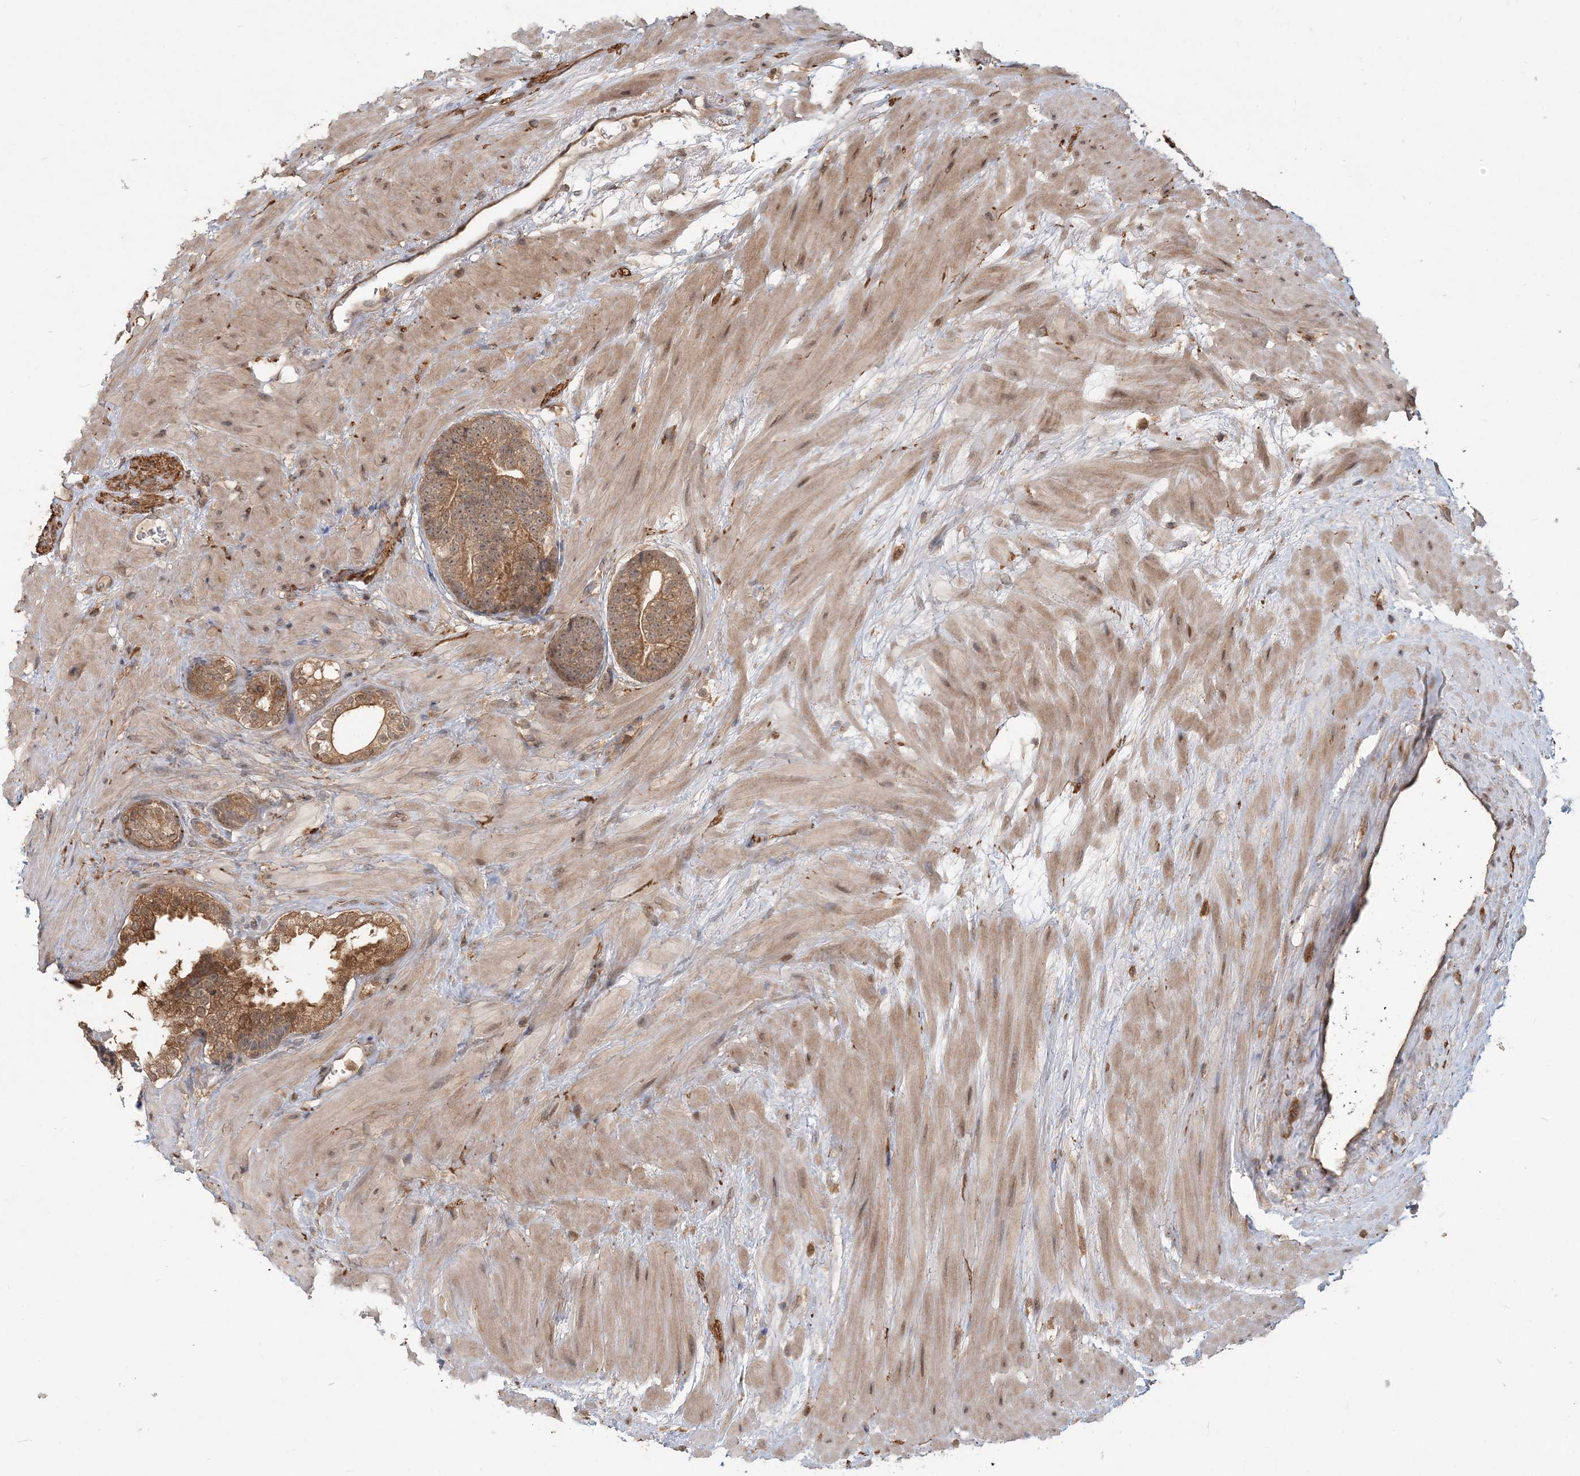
{"staining": {"intensity": "moderate", "quantity": ">75%", "location": "cytoplasmic/membranous"}, "tissue": "prostate cancer", "cell_type": "Tumor cells", "image_type": "cancer", "snomed": [{"axis": "morphology", "description": "Adenocarcinoma, High grade"}, {"axis": "topography", "description": "Prostate"}], "caption": "Tumor cells exhibit moderate cytoplasmic/membranous positivity in about >75% of cells in prostate cancer (adenocarcinoma (high-grade)).", "gene": "CAB39", "patient": {"sex": "male", "age": 61}}